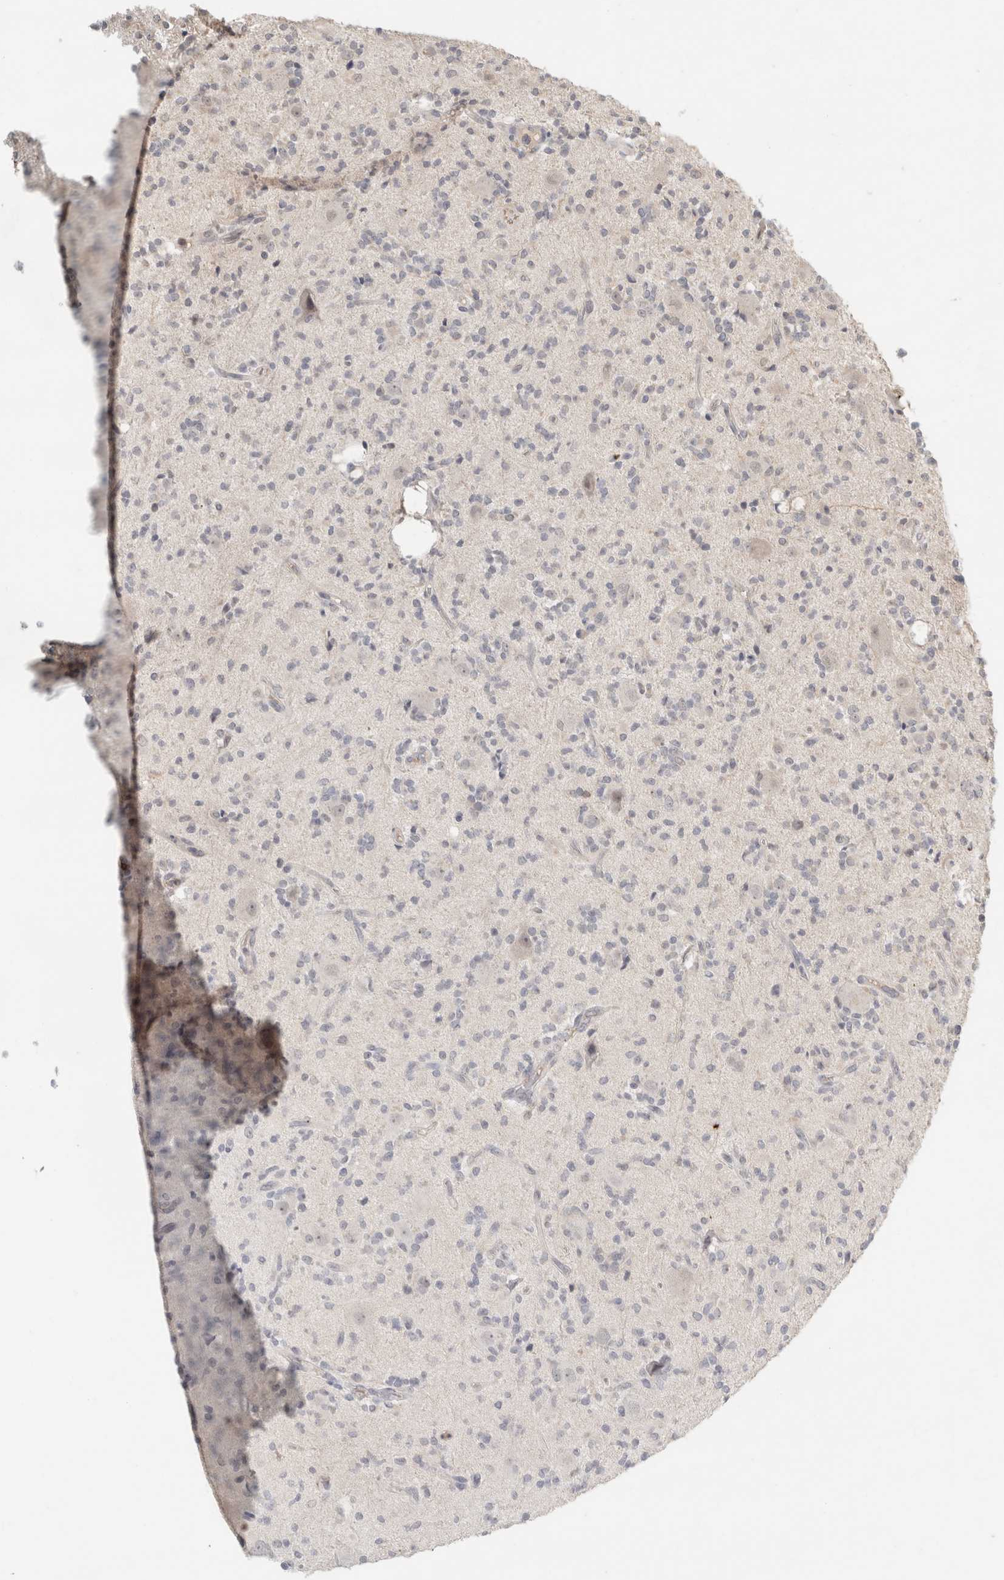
{"staining": {"intensity": "negative", "quantity": "none", "location": "none"}, "tissue": "glioma", "cell_type": "Tumor cells", "image_type": "cancer", "snomed": [{"axis": "morphology", "description": "Glioma, malignant, High grade"}, {"axis": "topography", "description": "Brain"}], "caption": "A photomicrograph of glioma stained for a protein demonstrates no brown staining in tumor cells. (Brightfield microscopy of DAB immunohistochemistry at high magnification).", "gene": "TRAT1", "patient": {"sex": "male", "age": 34}}